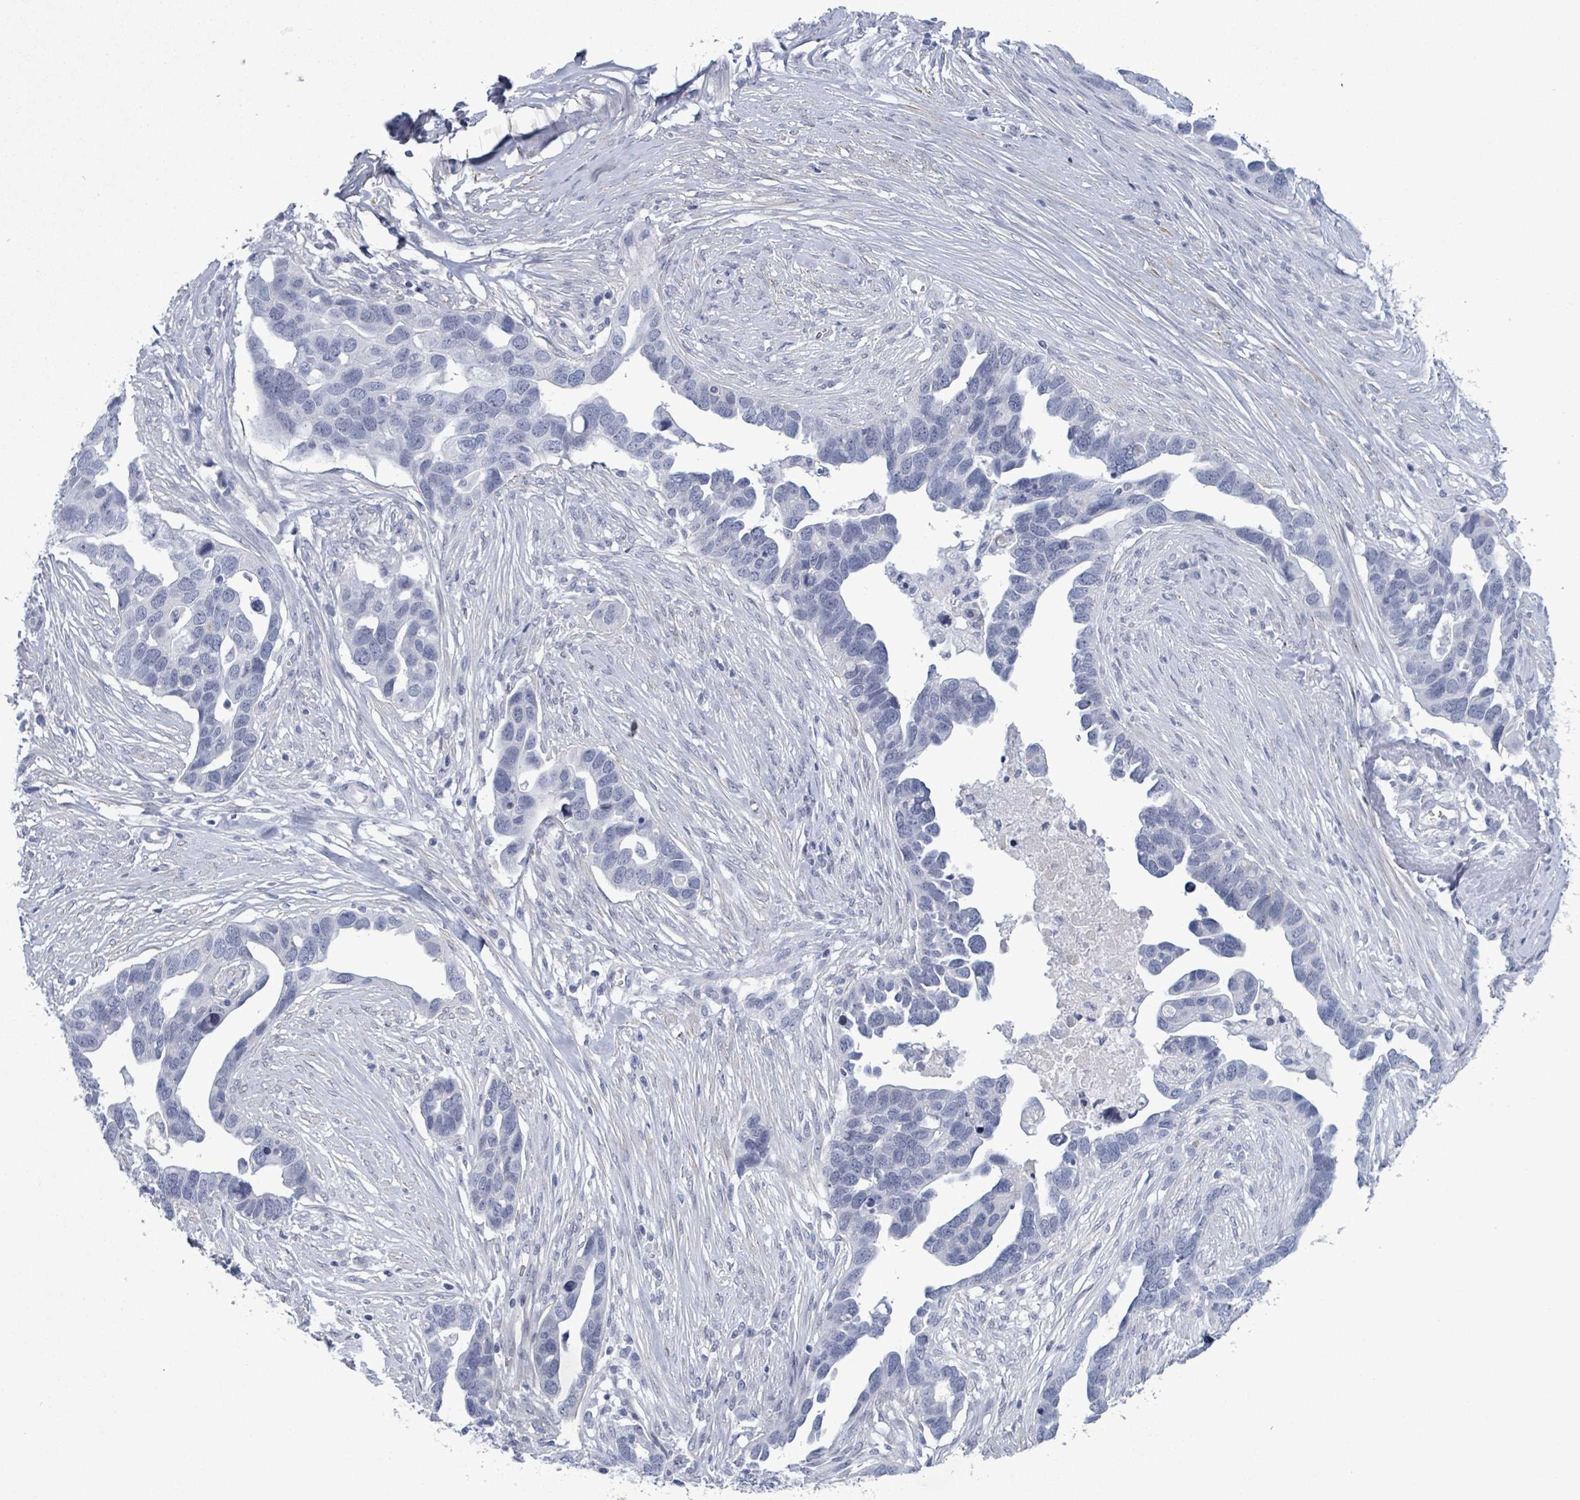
{"staining": {"intensity": "negative", "quantity": "none", "location": "none"}, "tissue": "ovarian cancer", "cell_type": "Tumor cells", "image_type": "cancer", "snomed": [{"axis": "morphology", "description": "Cystadenocarcinoma, serous, NOS"}, {"axis": "topography", "description": "Ovary"}], "caption": "An immunohistochemistry photomicrograph of serous cystadenocarcinoma (ovarian) is shown. There is no staining in tumor cells of serous cystadenocarcinoma (ovarian). The staining was performed using DAB to visualize the protein expression in brown, while the nuclei were stained in blue with hematoxylin (Magnification: 20x).", "gene": "ZNF771", "patient": {"sex": "female", "age": 54}}